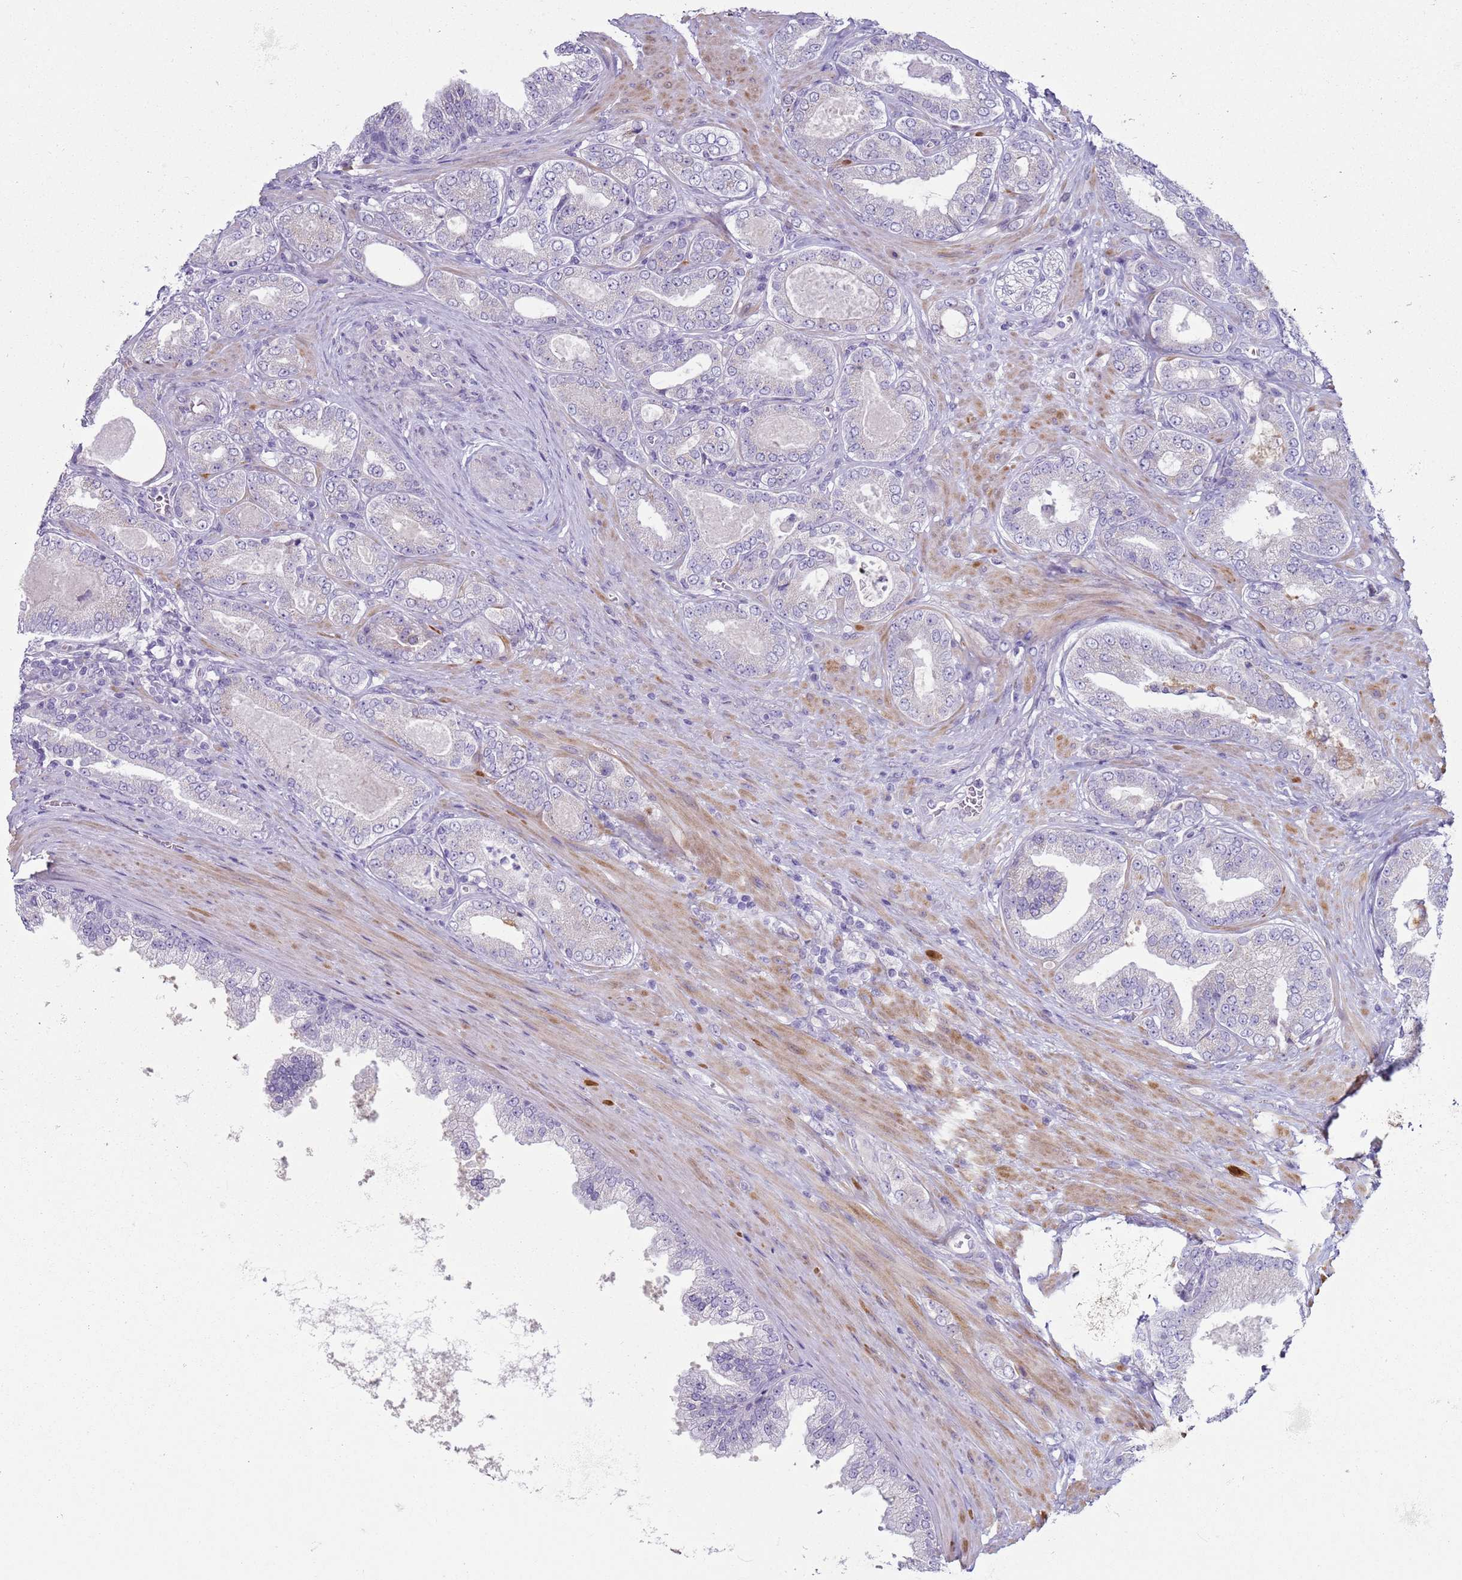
{"staining": {"intensity": "negative", "quantity": "none", "location": "none"}, "tissue": "prostate cancer", "cell_type": "Tumor cells", "image_type": "cancer", "snomed": [{"axis": "morphology", "description": "Adenocarcinoma, Low grade"}, {"axis": "topography", "description": "Prostate"}], "caption": "This is a image of IHC staining of low-grade adenocarcinoma (prostate), which shows no staining in tumor cells.", "gene": "NPAP1", "patient": {"sex": "male", "age": 63}}